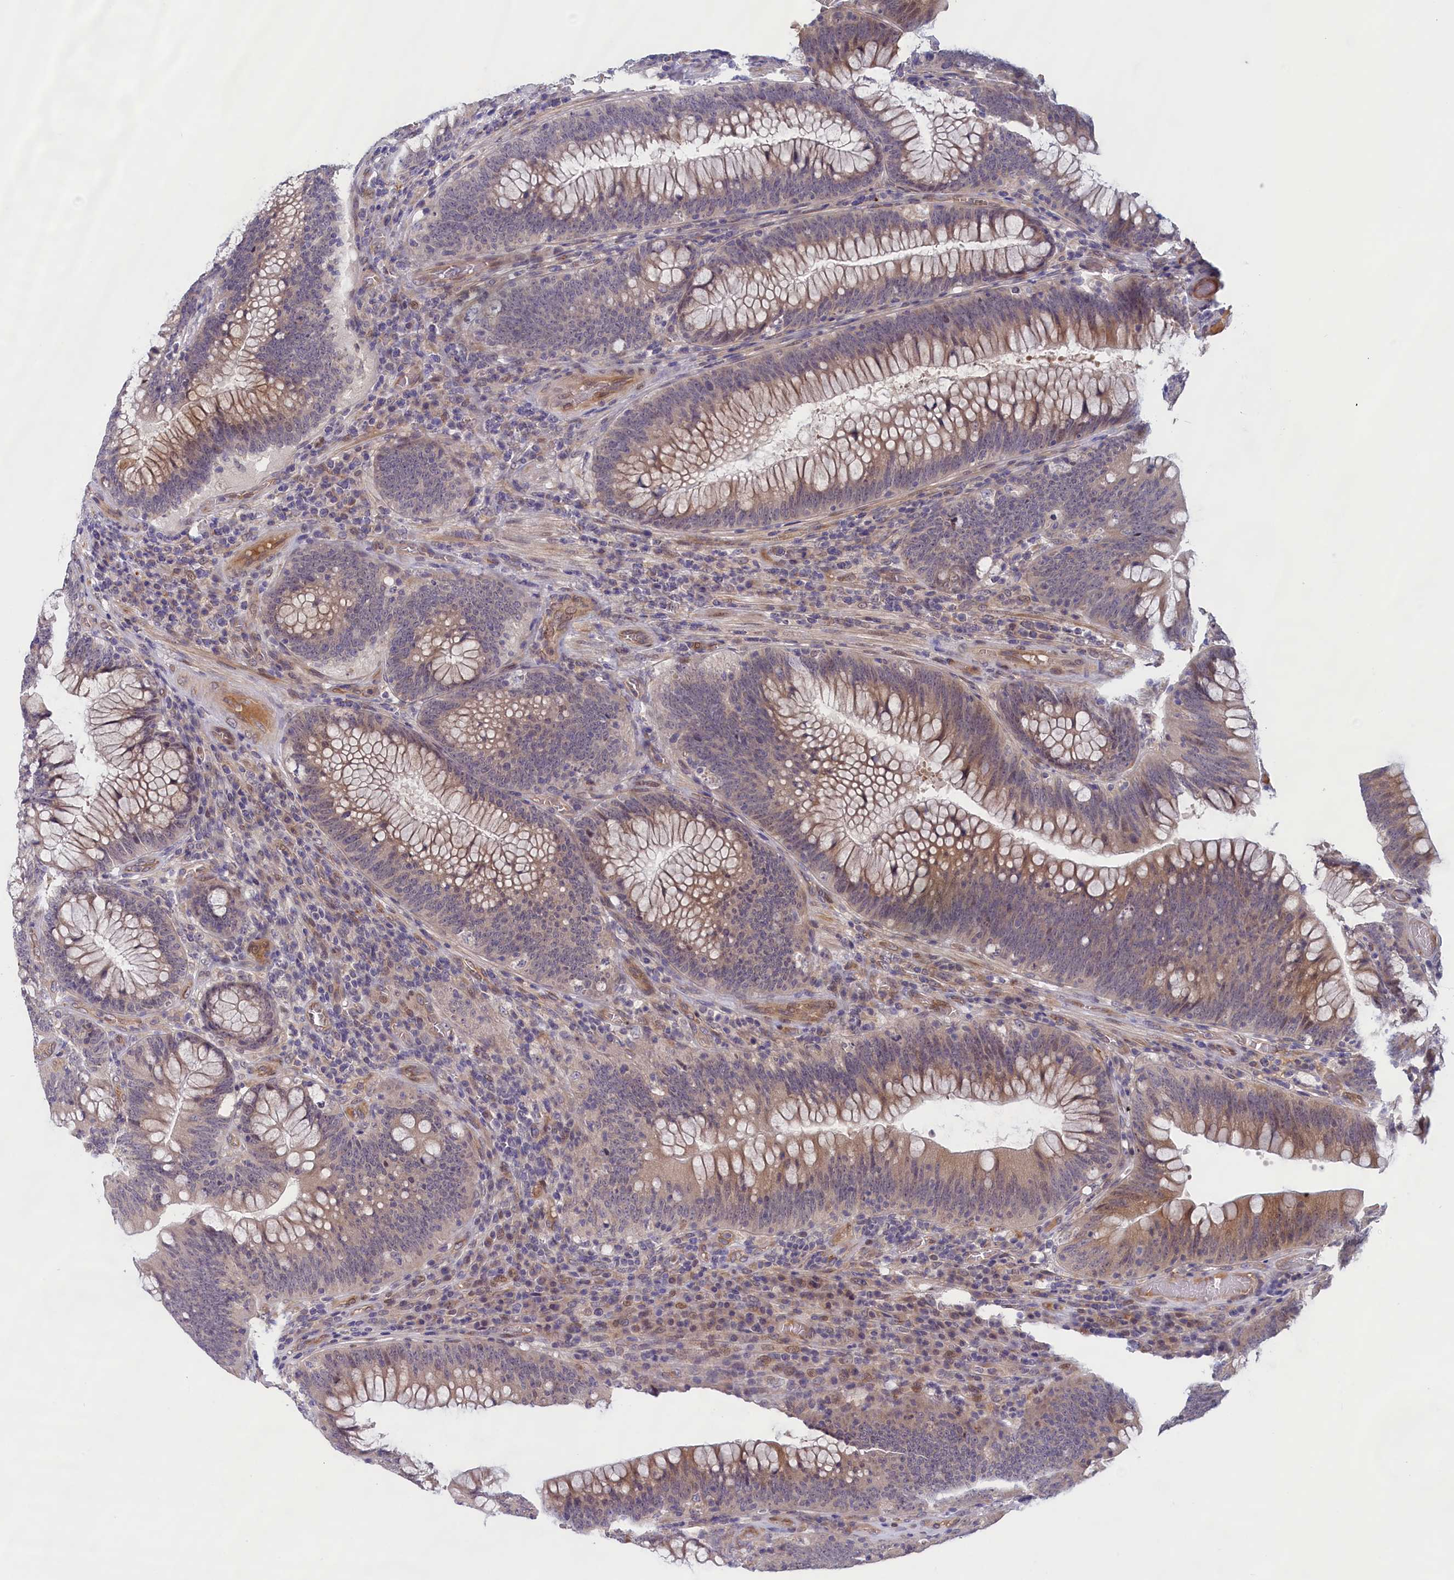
{"staining": {"intensity": "weak", "quantity": ">75%", "location": "cytoplasmic/membranous"}, "tissue": "colorectal cancer", "cell_type": "Tumor cells", "image_type": "cancer", "snomed": [{"axis": "morphology", "description": "Normal tissue, NOS"}, {"axis": "topography", "description": "Colon"}], "caption": "DAB (3,3'-diaminobenzidine) immunohistochemical staining of human colorectal cancer demonstrates weak cytoplasmic/membranous protein expression in approximately >75% of tumor cells. Ihc stains the protein in brown and the nuclei are stained blue.", "gene": "IGFALS", "patient": {"sex": "female", "age": 82}}